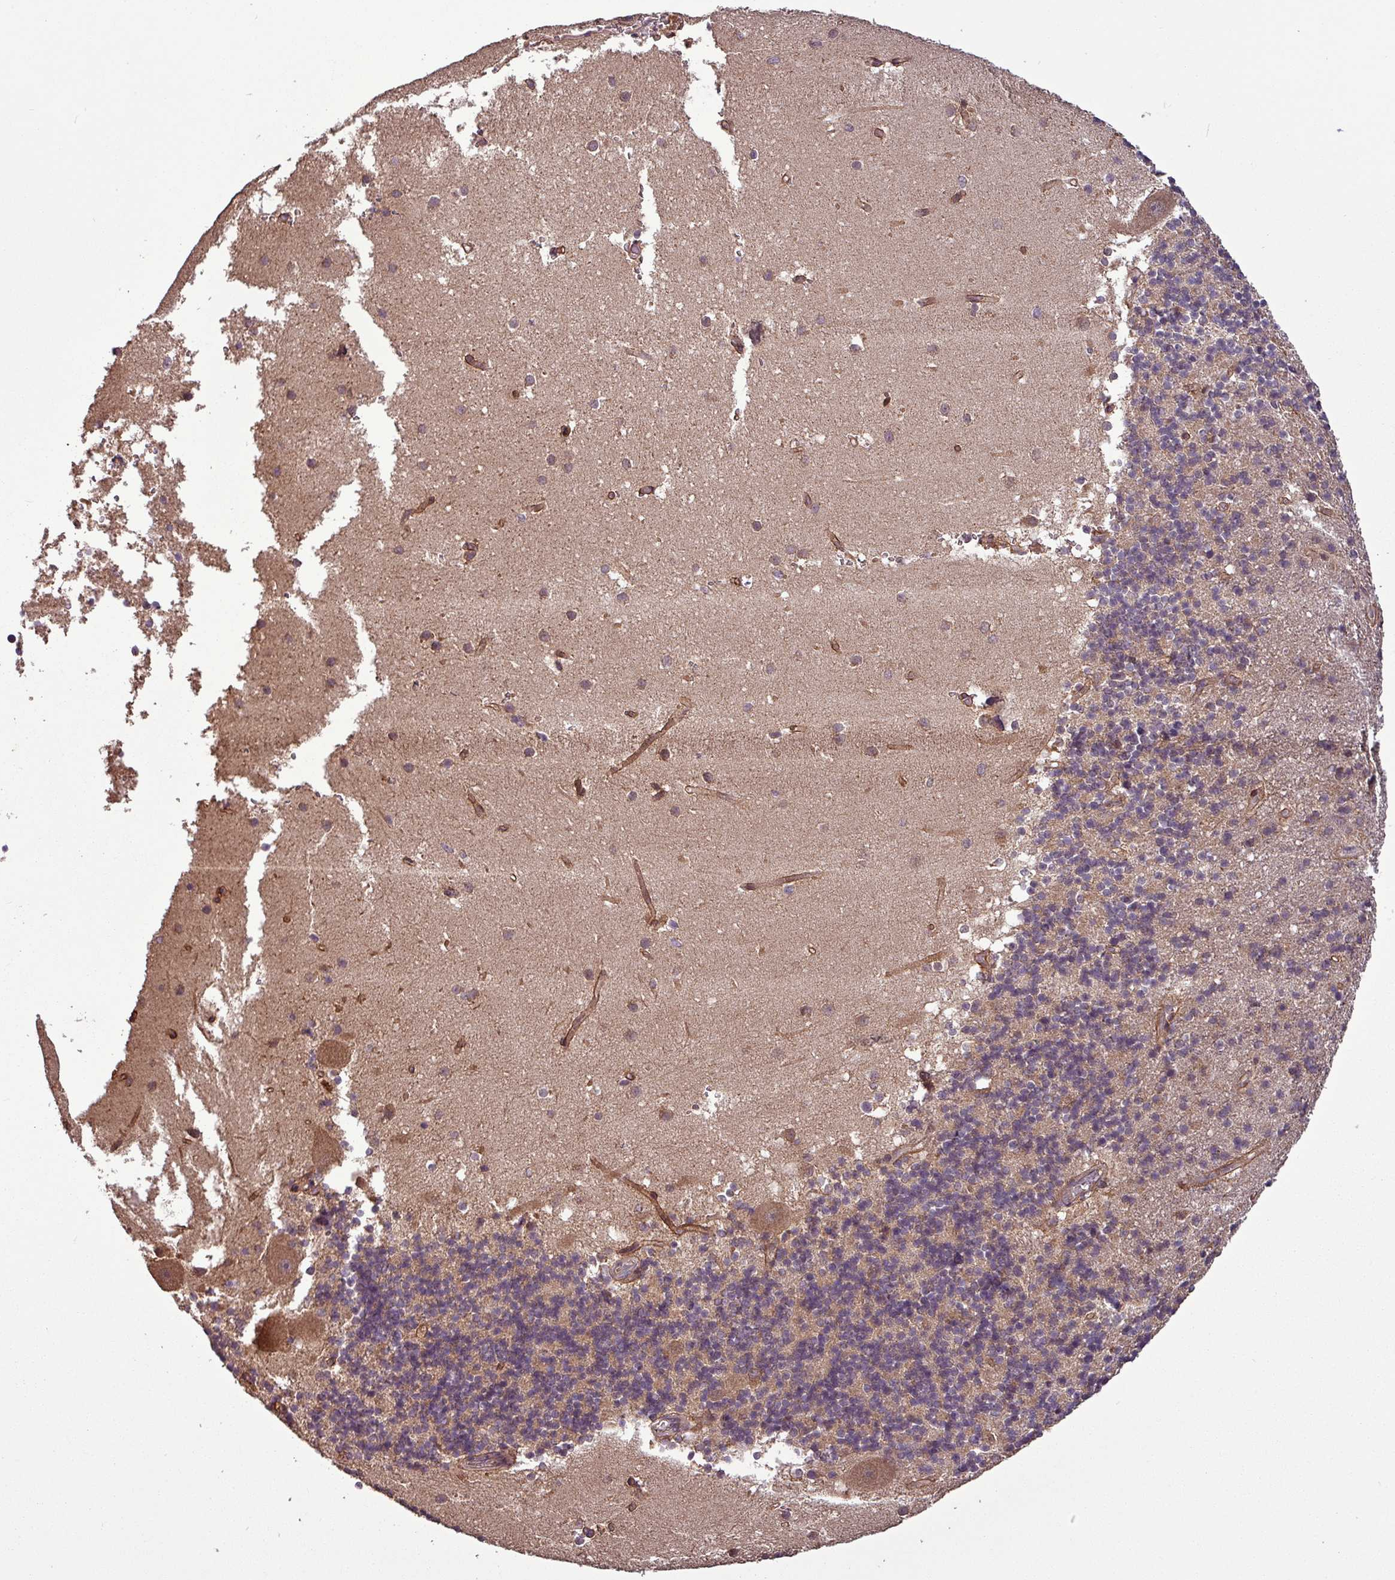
{"staining": {"intensity": "weak", "quantity": "25%-75%", "location": "cytoplasmic/membranous"}, "tissue": "cerebellum", "cell_type": "Cells in granular layer", "image_type": "normal", "snomed": [{"axis": "morphology", "description": "Normal tissue, NOS"}, {"axis": "topography", "description": "Cerebellum"}], "caption": "Cerebellum stained with immunohistochemistry (IHC) exhibits weak cytoplasmic/membranous positivity in approximately 25%-75% of cells in granular layer. (Brightfield microscopy of DAB IHC at high magnification).", "gene": "NT5C3A", "patient": {"sex": "male", "age": 54}}